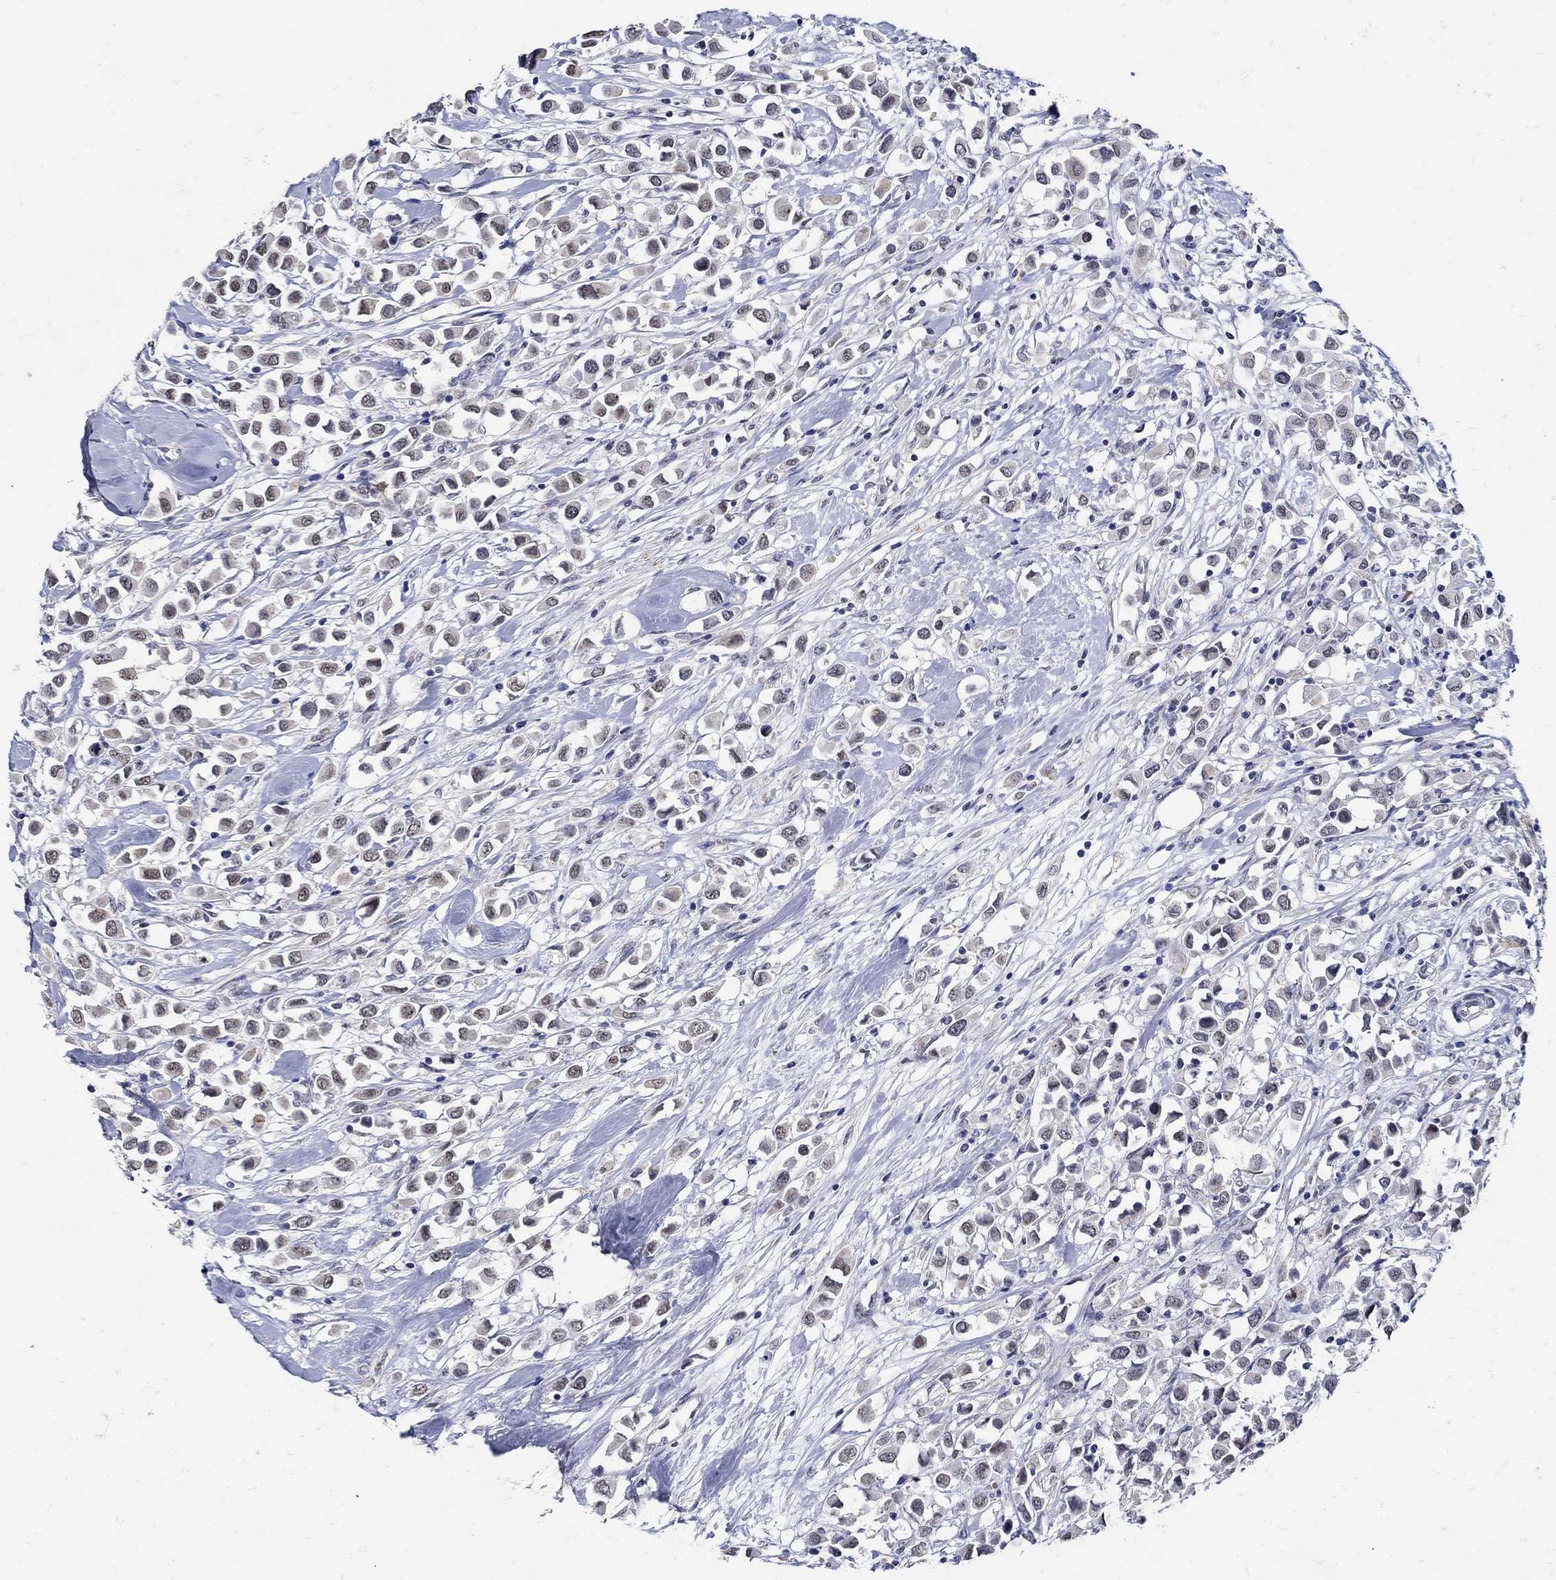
{"staining": {"intensity": "weak", "quantity": "25%-75%", "location": "nuclear"}, "tissue": "breast cancer", "cell_type": "Tumor cells", "image_type": "cancer", "snomed": [{"axis": "morphology", "description": "Duct carcinoma"}, {"axis": "topography", "description": "Breast"}], "caption": "Human intraductal carcinoma (breast) stained for a protein (brown) reveals weak nuclear positive staining in about 25%-75% of tumor cells.", "gene": "KCNN3", "patient": {"sex": "female", "age": 61}}